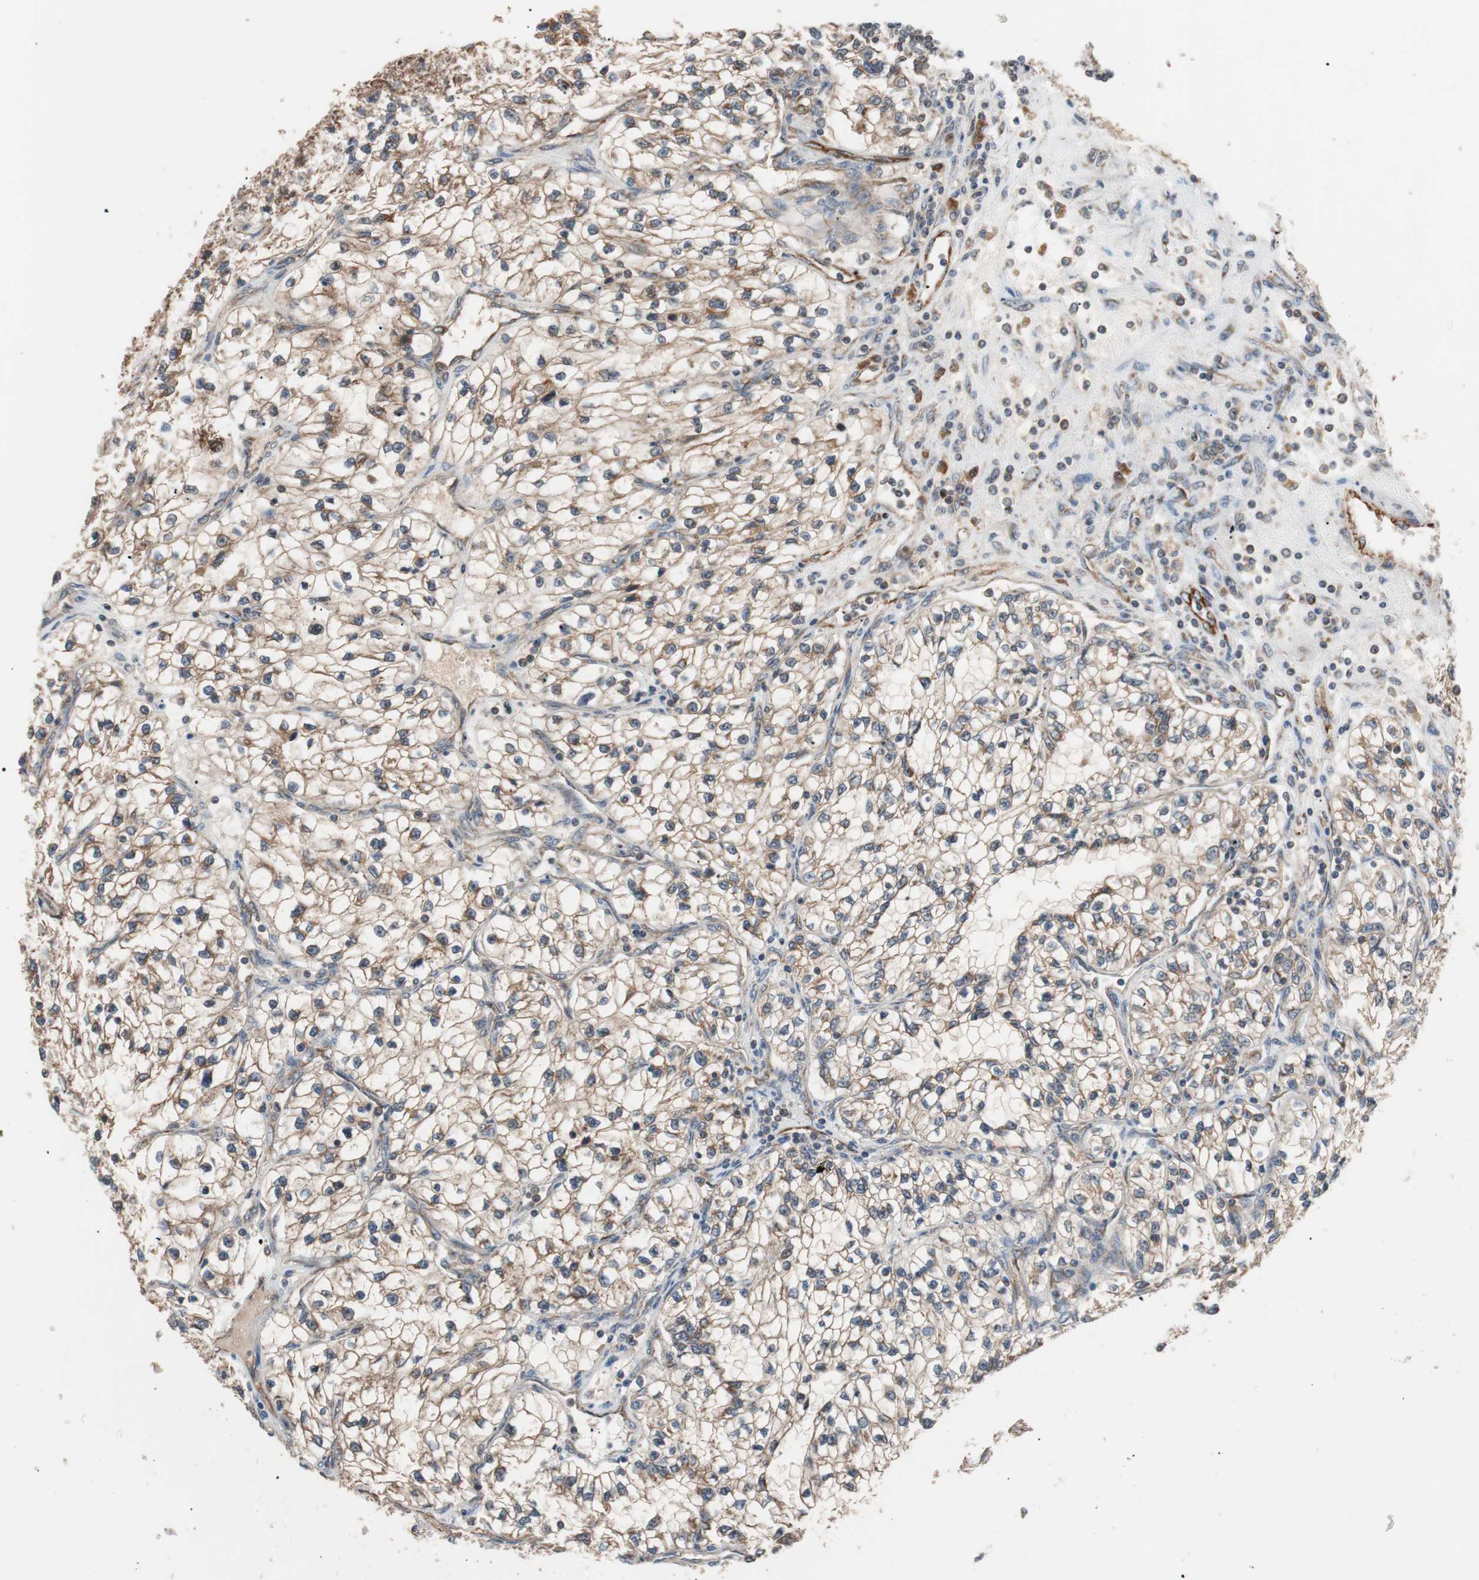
{"staining": {"intensity": "moderate", "quantity": ">75%", "location": "cytoplasmic/membranous"}, "tissue": "renal cancer", "cell_type": "Tumor cells", "image_type": "cancer", "snomed": [{"axis": "morphology", "description": "Adenocarcinoma, NOS"}, {"axis": "topography", "description": "Kidney"}], "caption": "Protein expression analysis of human adenocarcinoma (renal) reveals moderate cytoplasmic/membranous staining in about >75% of tumor cells.", "gene": "PITRM1", "patient": {"sex": "female", "age": 57}}